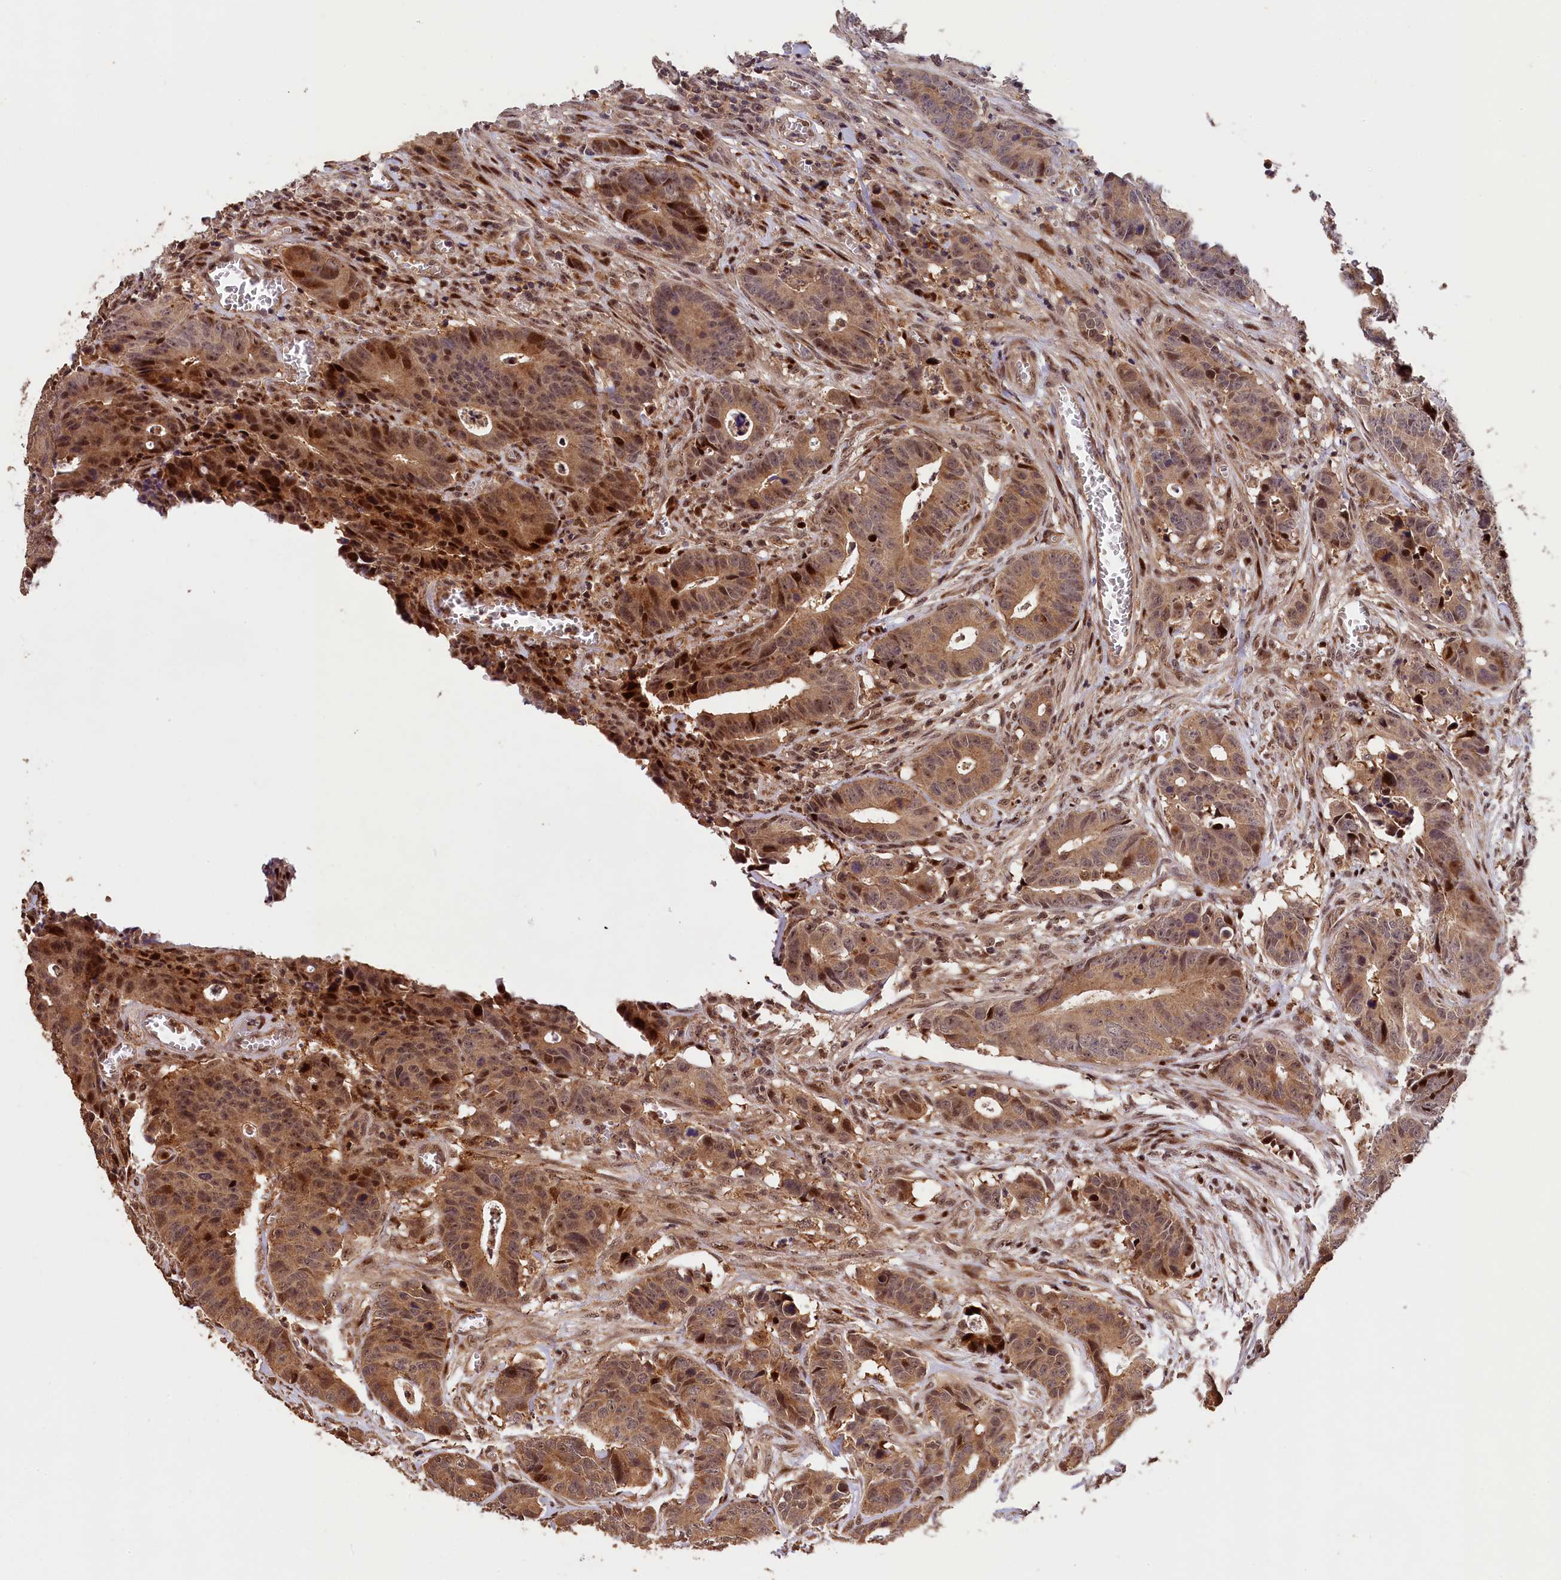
{"staining": {"intensity": "moderate", "quantity": ">75%", "location": "cytoplasmic/membranous,nuclear"}, "tissue": "colorectal cancer", "cell_type": "Tumor cells", "image_type": "cancer", "snomed": [{"axis": "morphology", "description": "Adenocarcinoma, NOS"}, {"axis": "topography", "description": "Colon"}], "caption": "Brown immunohistochemical staining in adenocarcinoma (colorectal) shows moderate cytoplasmic/membranous and nuclear expression in approximately >75% of tumor cells.", "gene": "PHAF1", "patient": {"sex": "female", "age": 57}}